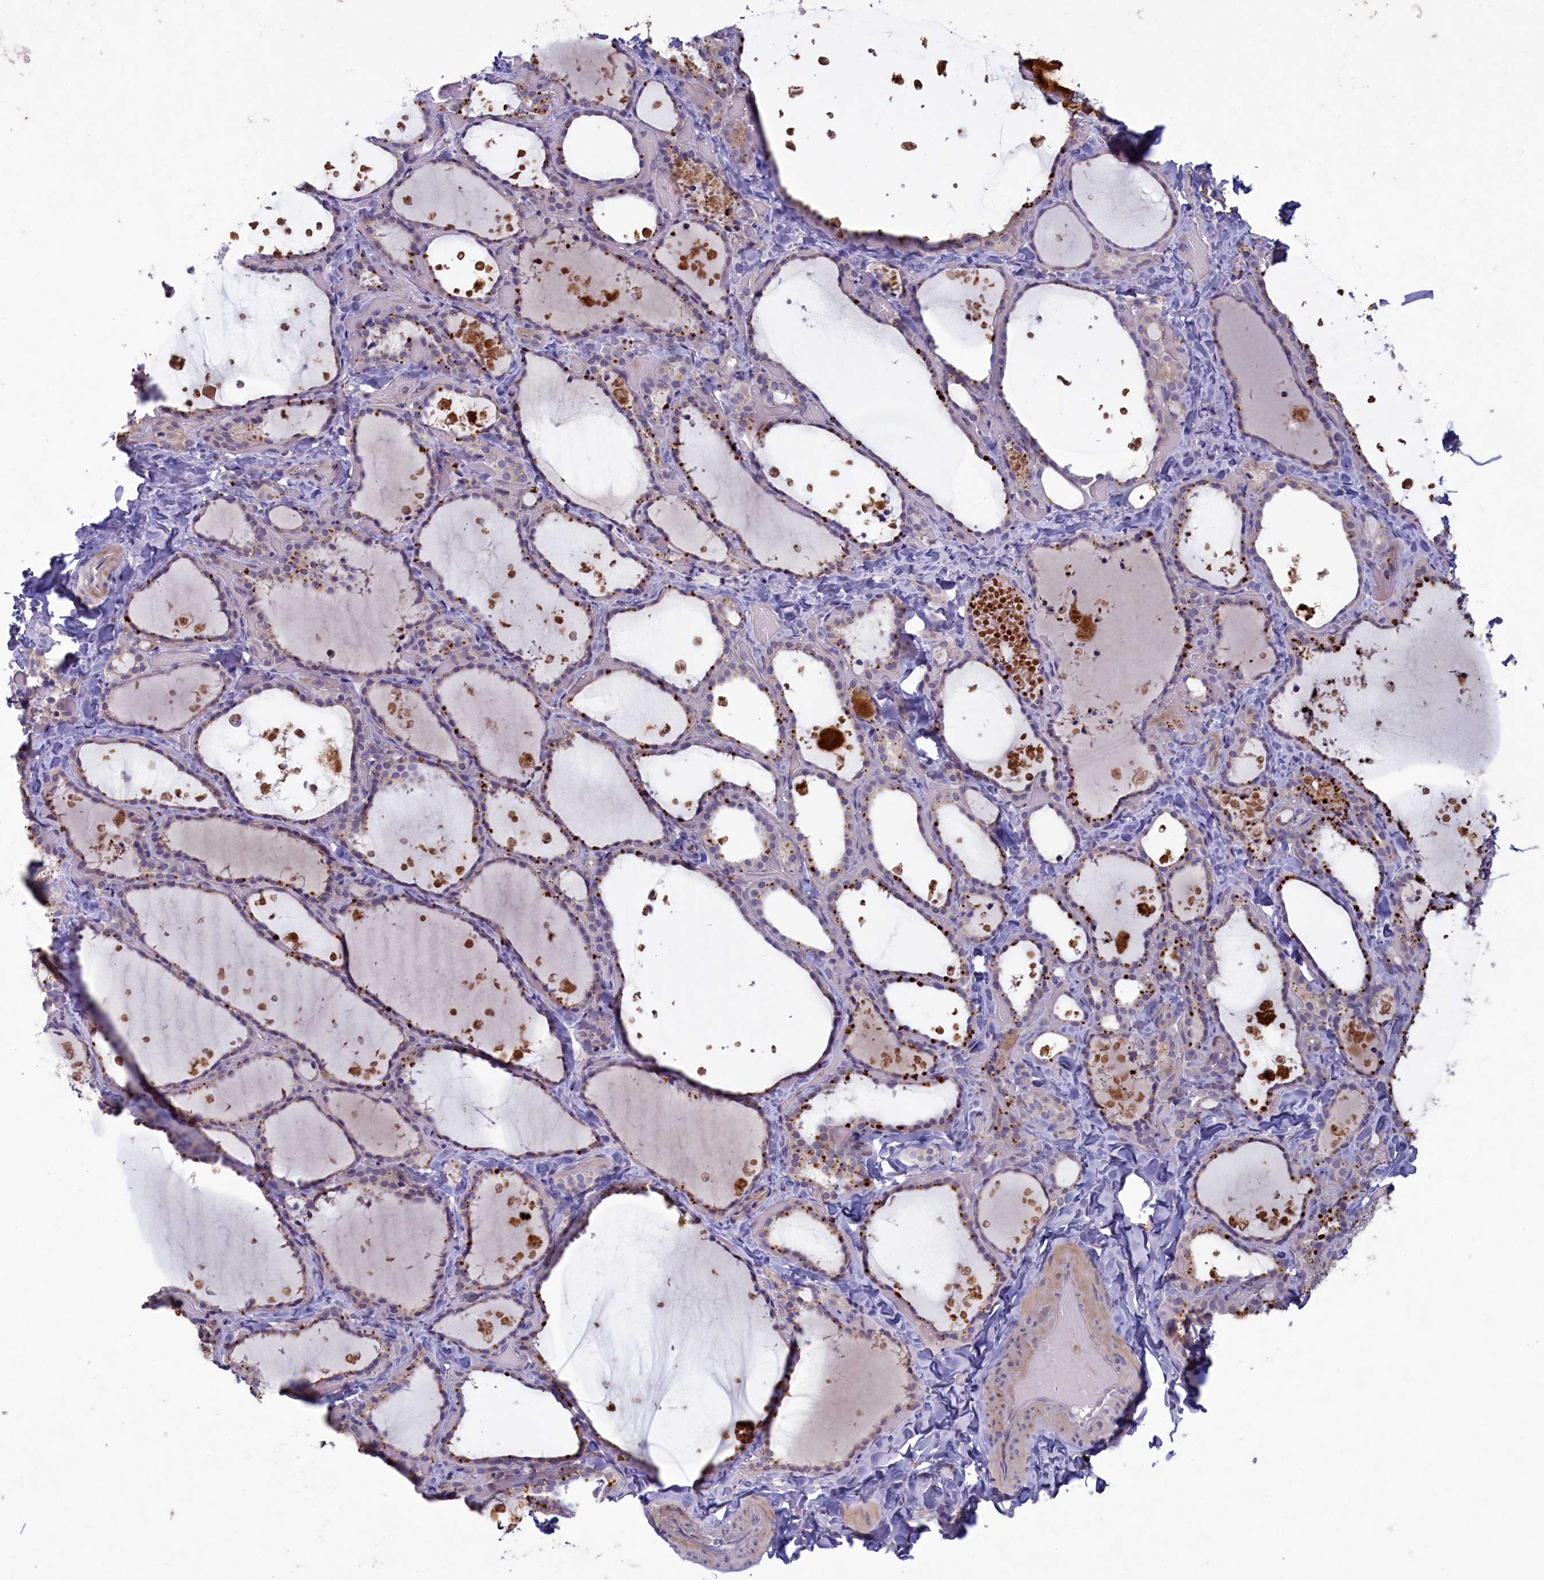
{"staining": {"intensity": "moderate", "quantity": "<25%", "location": "cytoplasmic/membranous"}, "tissue": "thyroid gland", "cell_type": "Glandular cells", "image_type": "normal", "snomed": [{"axis": "morphology", "description": "Normal tissue, NOS"}, {"axis": "topography", "description": "Thyroid gland"}], "caption": "High-power microscopy captured an immunohistochemistry histopathology image of unremarkable thyroid gland, revealing moderate cytoplasmic/membranous staining in approximately <25% of glandular cells. (DAB (3,3'-diaminobenzidine) IHC, brown staining for protein, blue staining for nuclei).", "gene": "PLEKHG6", "patient": {"sex": "female", "age": 44}}